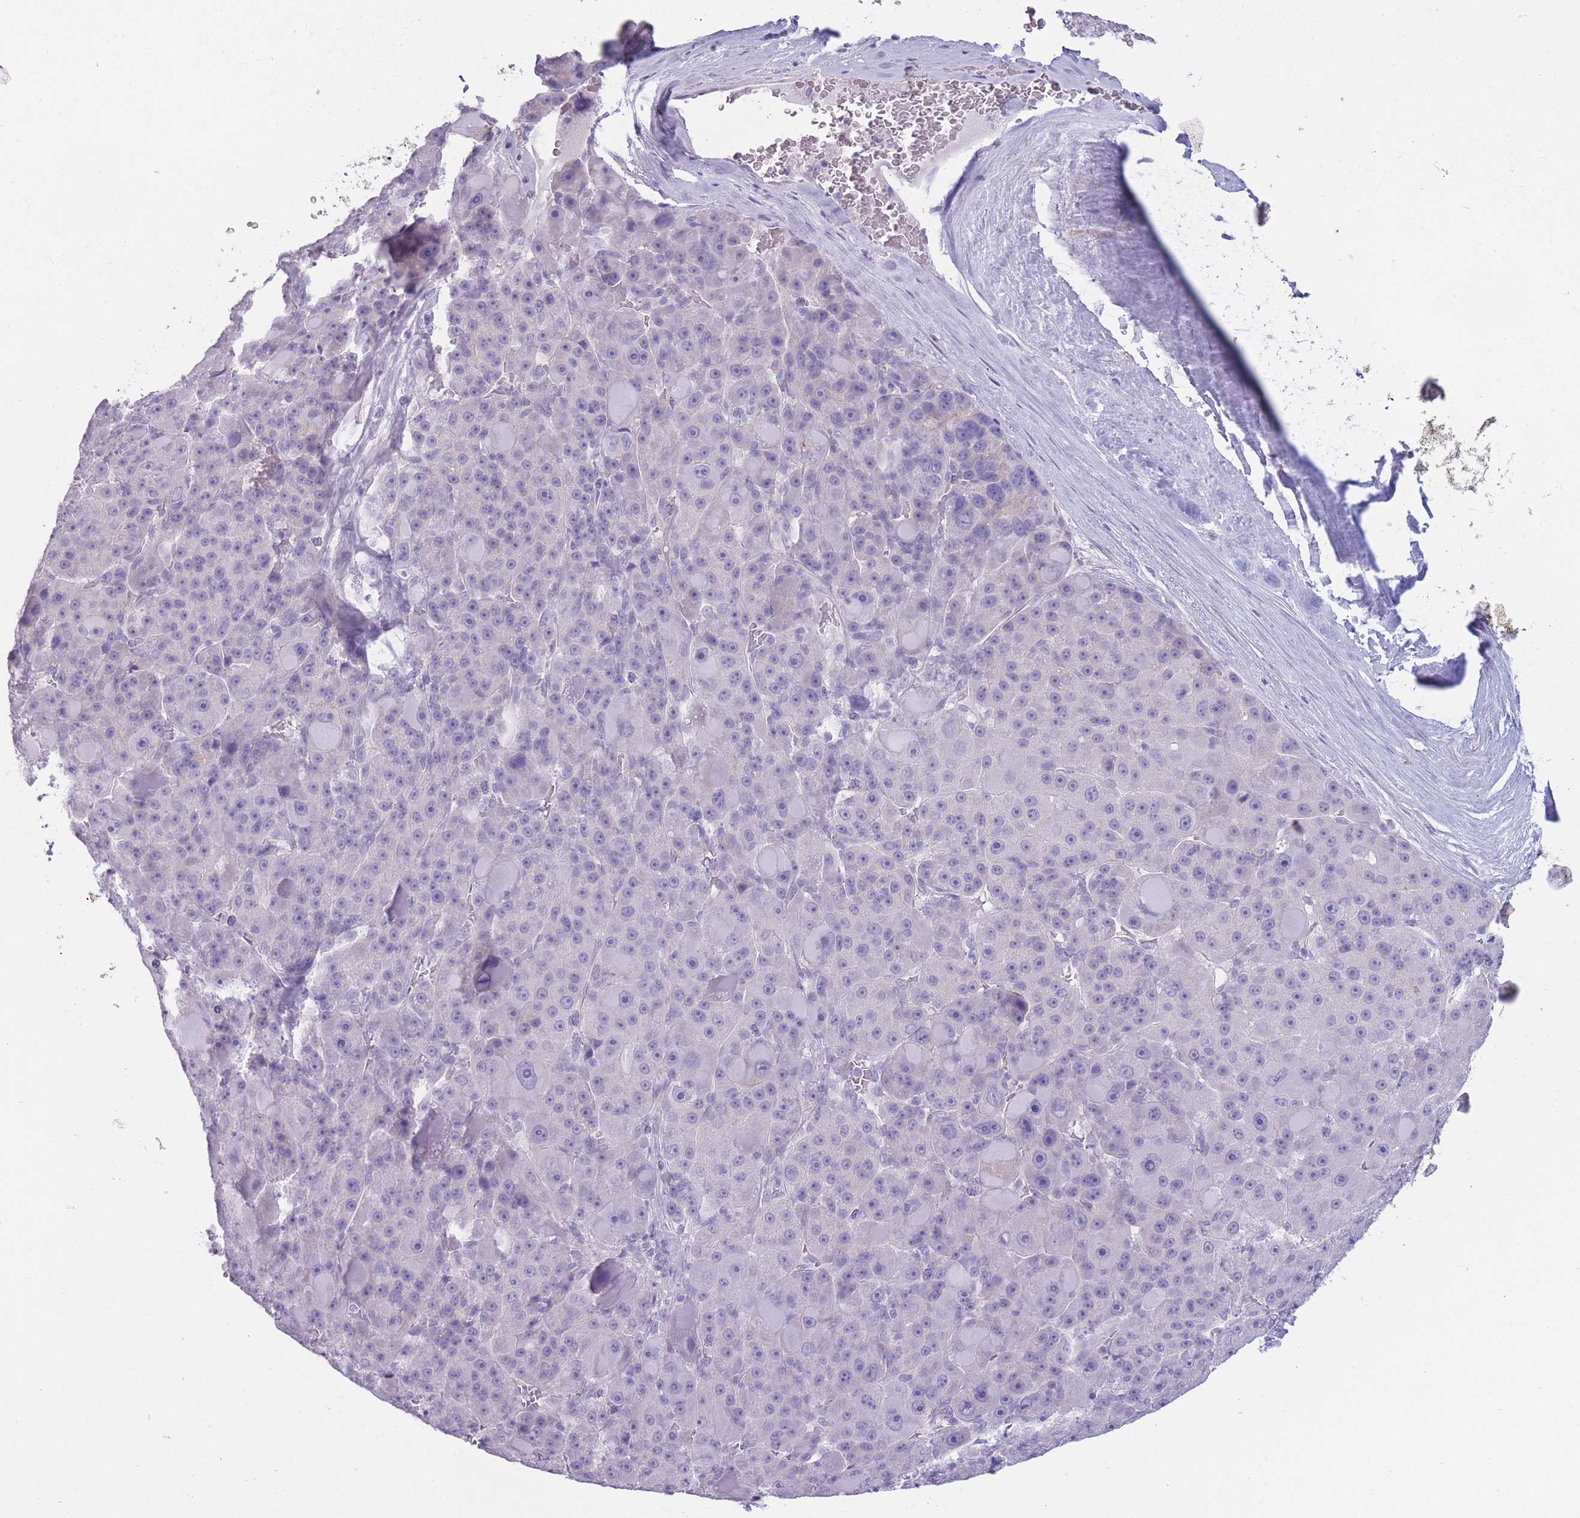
{"staining": {"intensity": "negative", "quantity": "none", "location": "none"}, "tissue": "liver cancer", "cell_type": "Tumor cells", "image_type": "cancer", "snomed": [{"axis": "morphology", "description": "Carcinoma, Hepatocellular, NOS"}, {"axis": "topography", "description": "Liver"}], "caption": "Immunohistochemistry (IHC) histopathology image of liver cancer stained for a protein (brown), which exhibits no expression in tumor cells.", "gene": "DCANP1", "patient": {"sex": "male", "age": 76}}